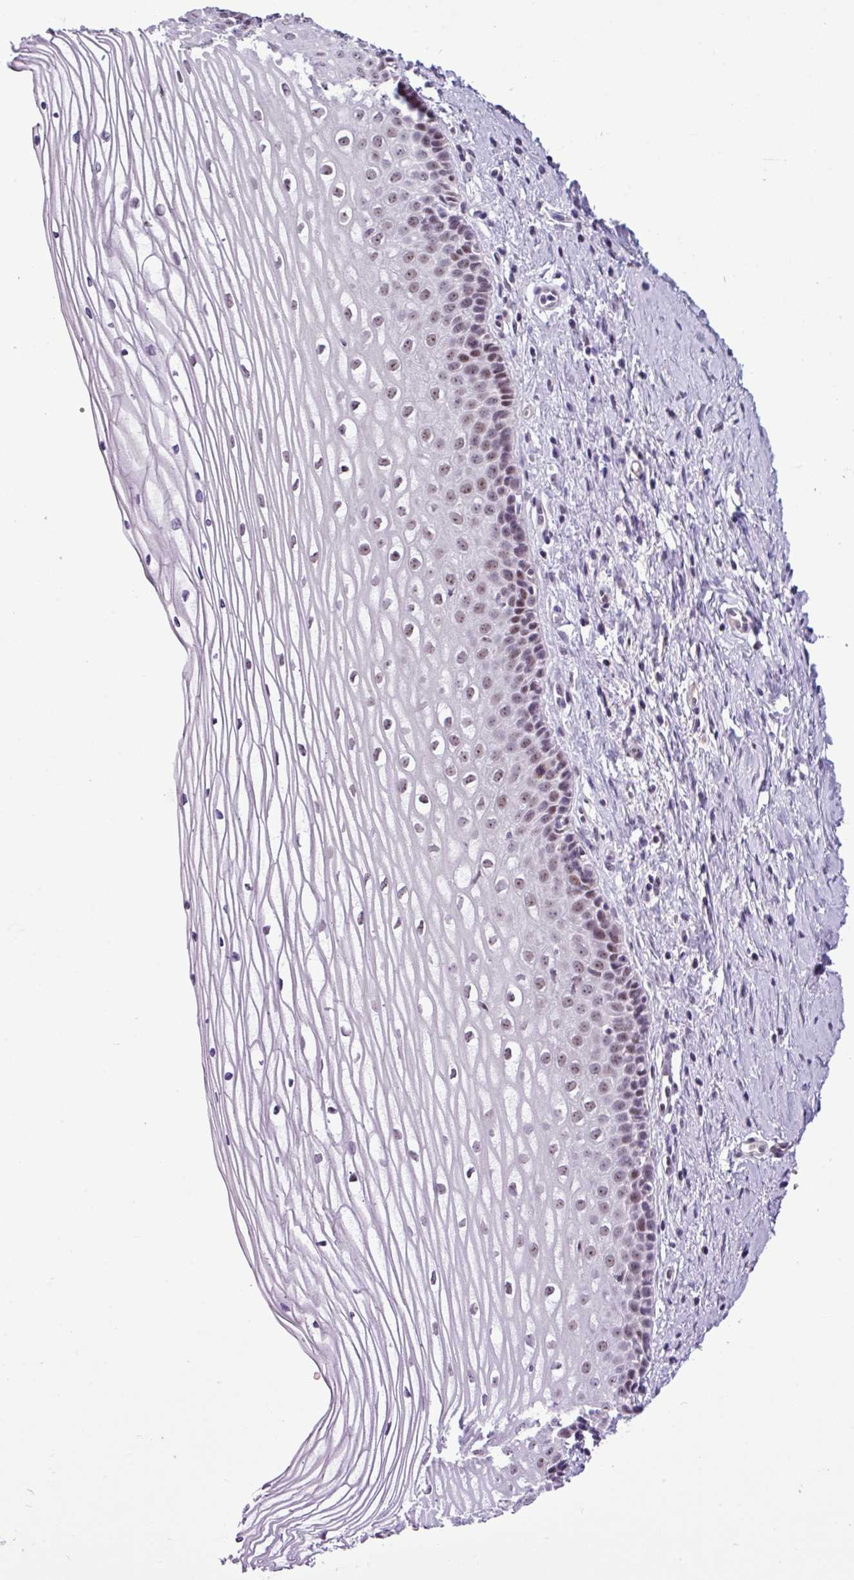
{"staining": {"intensity": "moderate", "quantity": "25%-75%", "location": "cytoplasmic/membranous,nuclear"}, "tissue": "cervix", "cell_type": "Glandular cells", "image_type": "normal", "snomed": [{"axis": "morphology", "description": "Normal tissue, NOS"}, {"axis": "topography", "description": "Cervix"}], "caption": "Moderate cytoplasmic/membranous,nuclear protein staining is seen in approximately 25%-75% of glandular cells in cervix.", "gene": "UTP18", "patient": {"sex": "female", "age": 47}}